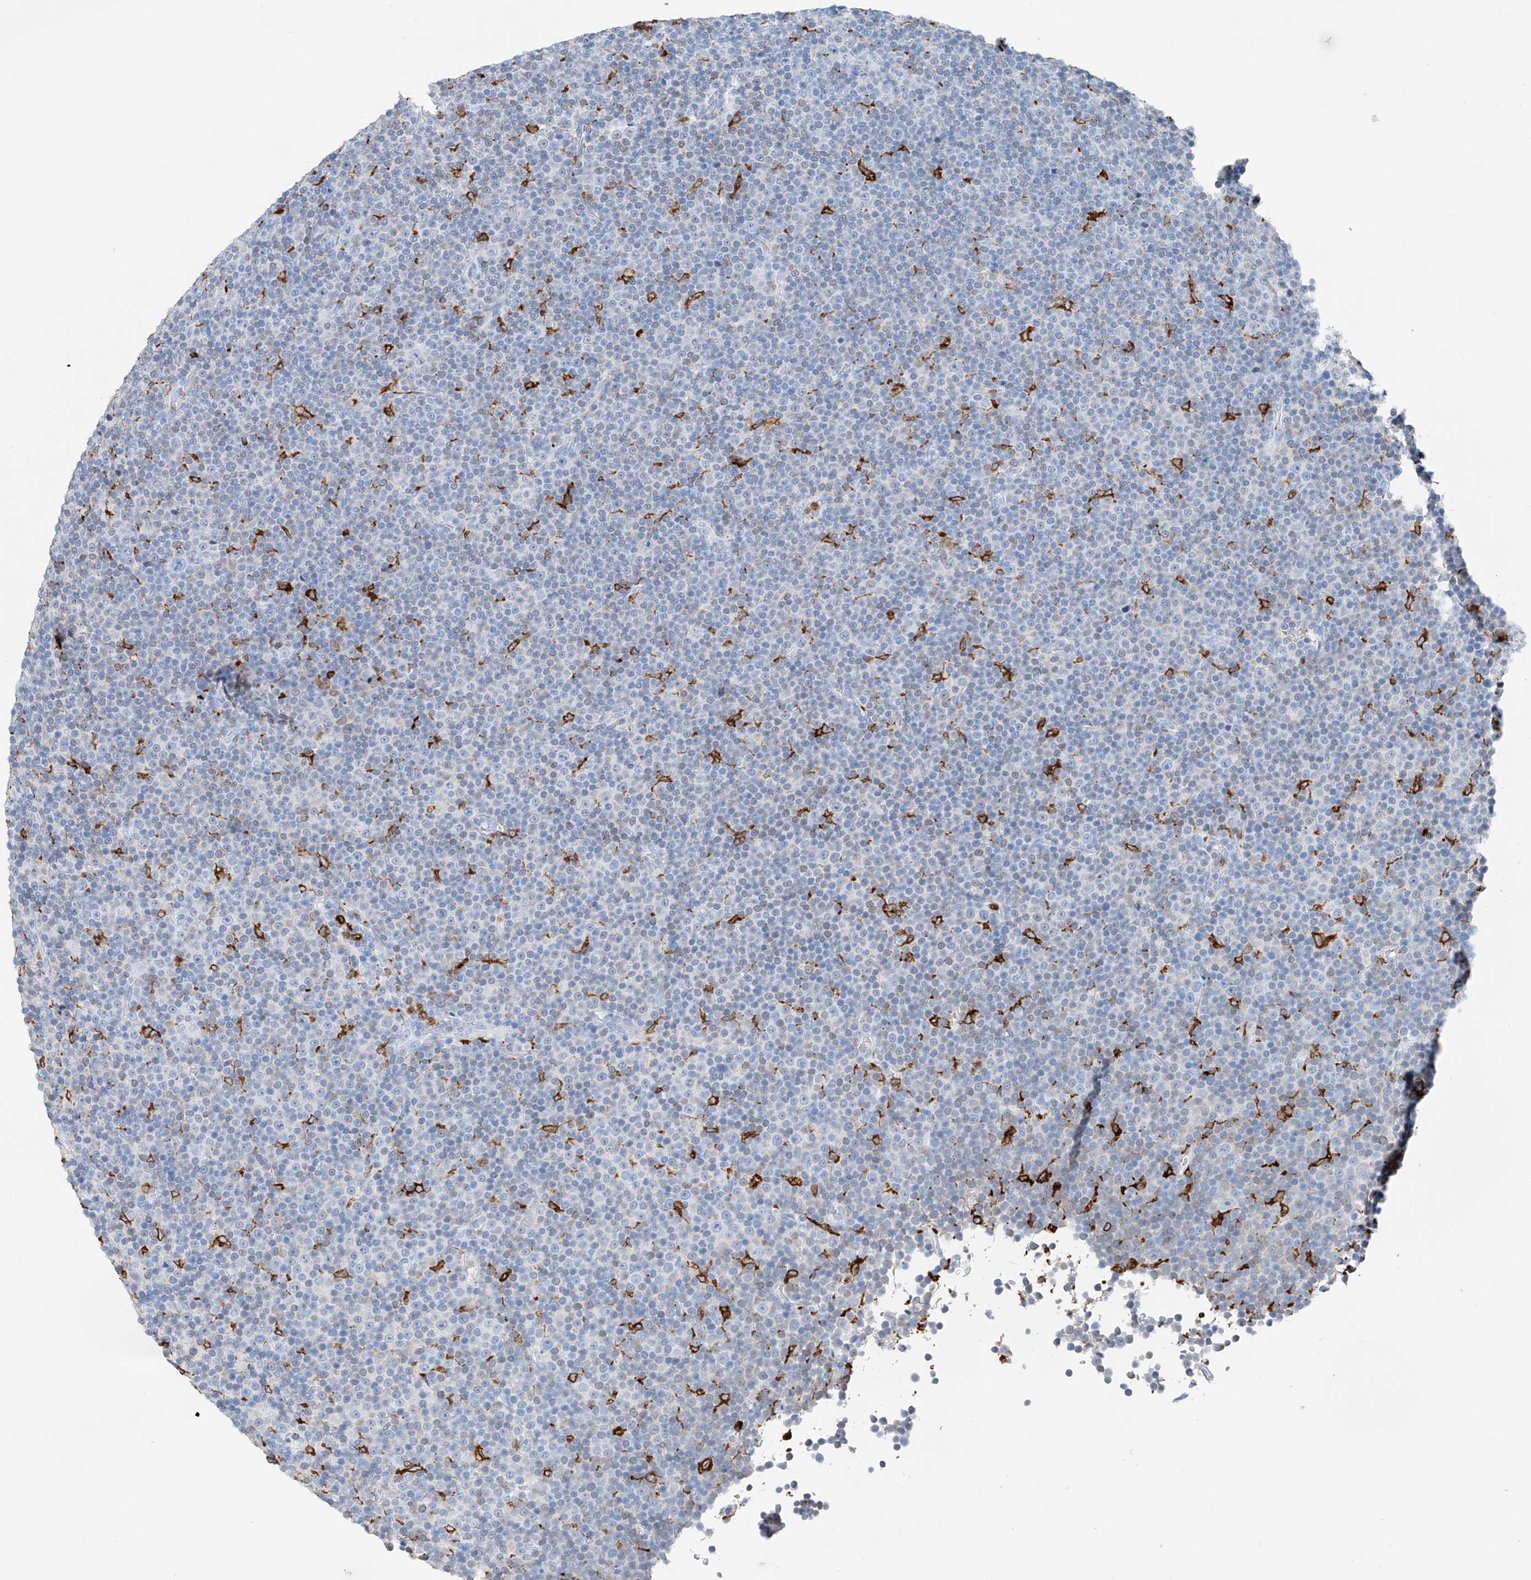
{"staining": {"intensity": "negative", "quantity": "none", "location": "none"}, "tissue": "lymphoma", "cell_type": "Tumor cells", "image_type": "cancer", "snomed": [{"axis": "morphology", "description": "Malignant lymphoma, non-Hodgkin's type, Low grade"}, {"axis": "topography", "description": "Lymph node"}], "caption": "Human lymphoma stained for a protein using immunohistochemistry (IHC) displays no expression in tumor cells.", "gene": "TBXAS1", "patient": {"sex": "female", "age": 67}}